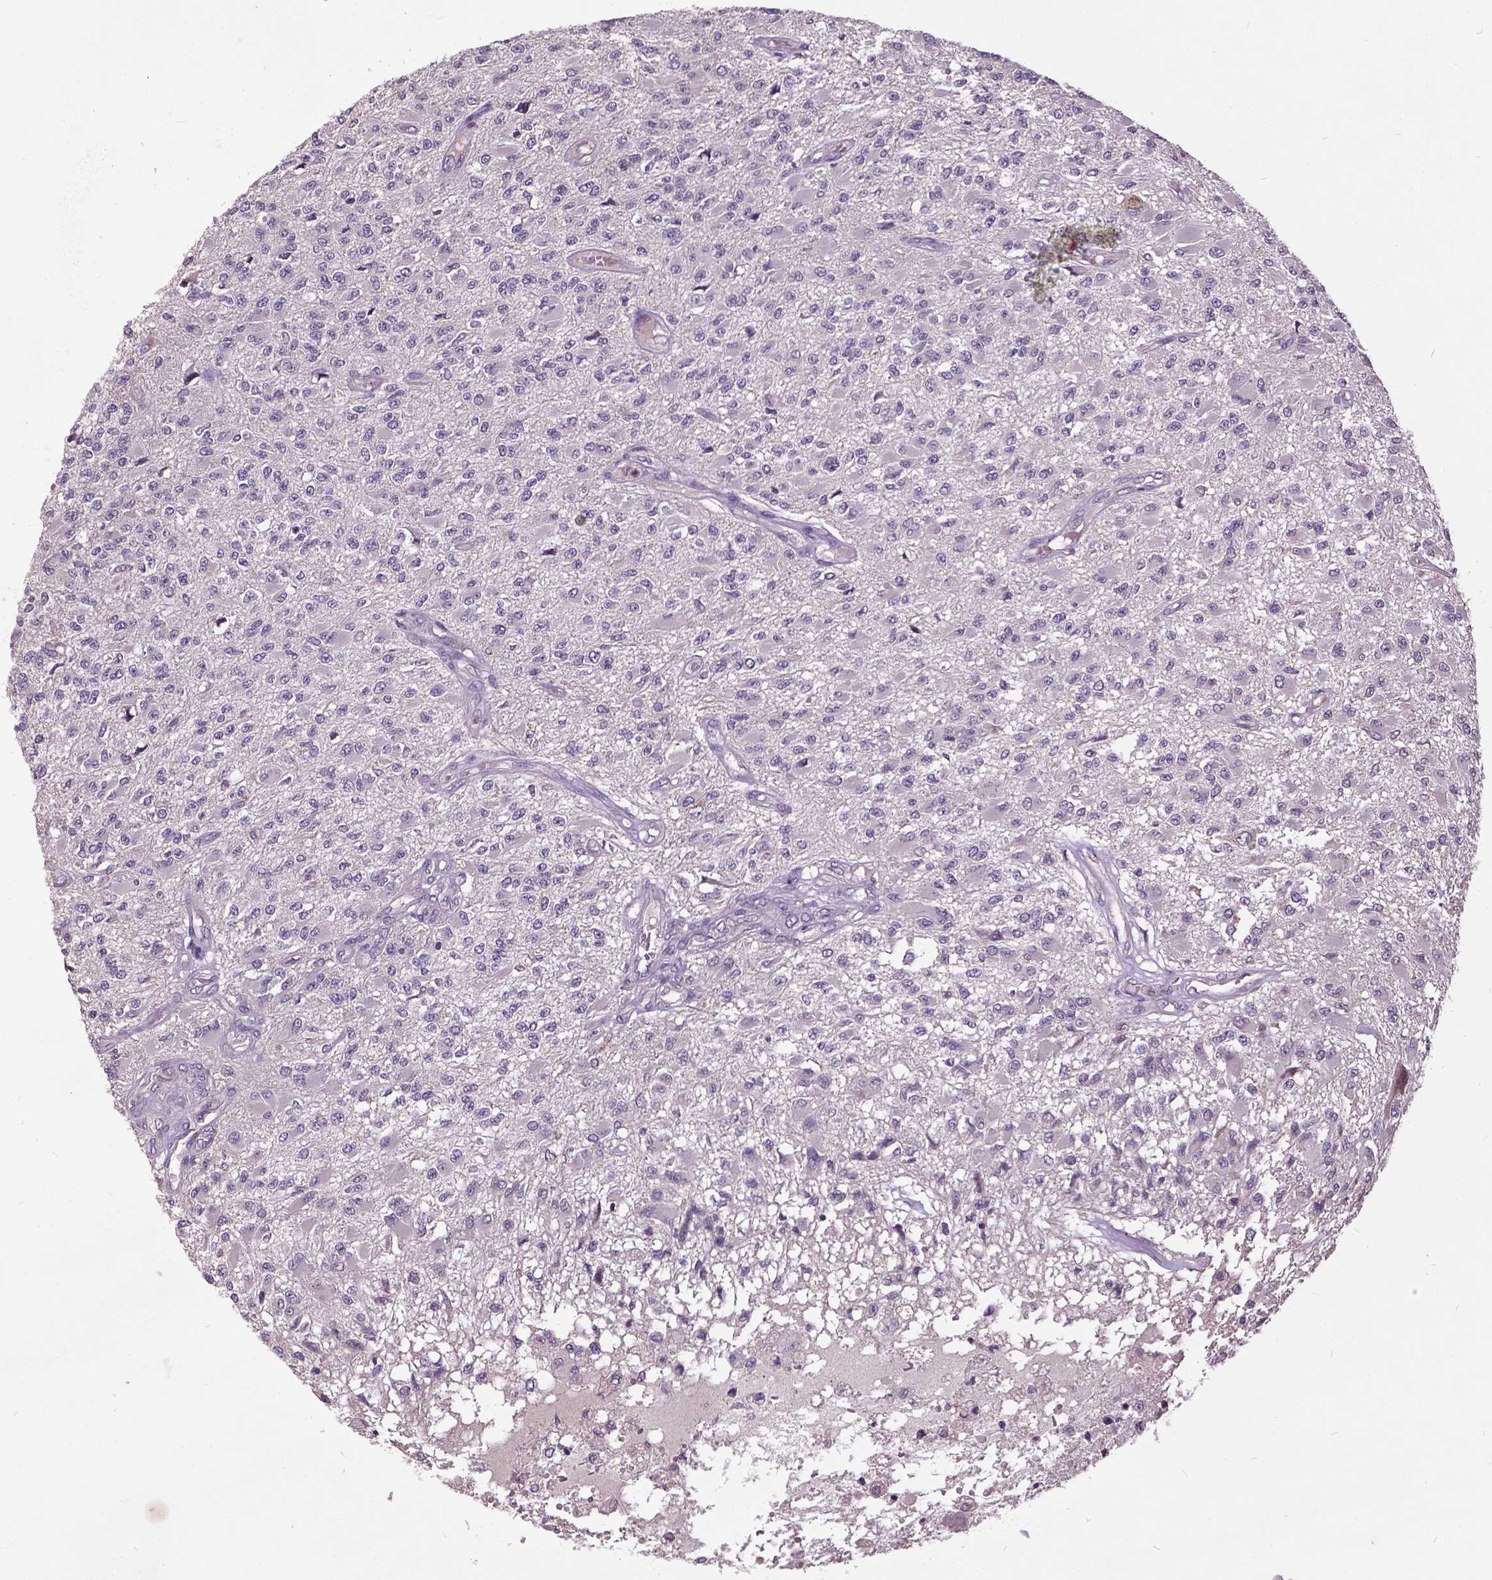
{"staining": {"intensity": "negative", "quantity": "none", "location": "none"}, "tissue": "glioma", "cell_type": "Tumor cells", "image_type": "cancer", "snomed": [{"axis": "morphology", "description": "Glioma, malignant, High grade"}, {"axis": "topography", "description": "Brain"}], "caption": "DAB immunohistochemical staining of malignant glioma (high-grade) reveals no significant staining in tumor cells. (Immunohistochemistry (ihc), brightfield microscopy, high magnification).", "gene": "AP1S3", "patient": {"sex": "female", "age": 63}}